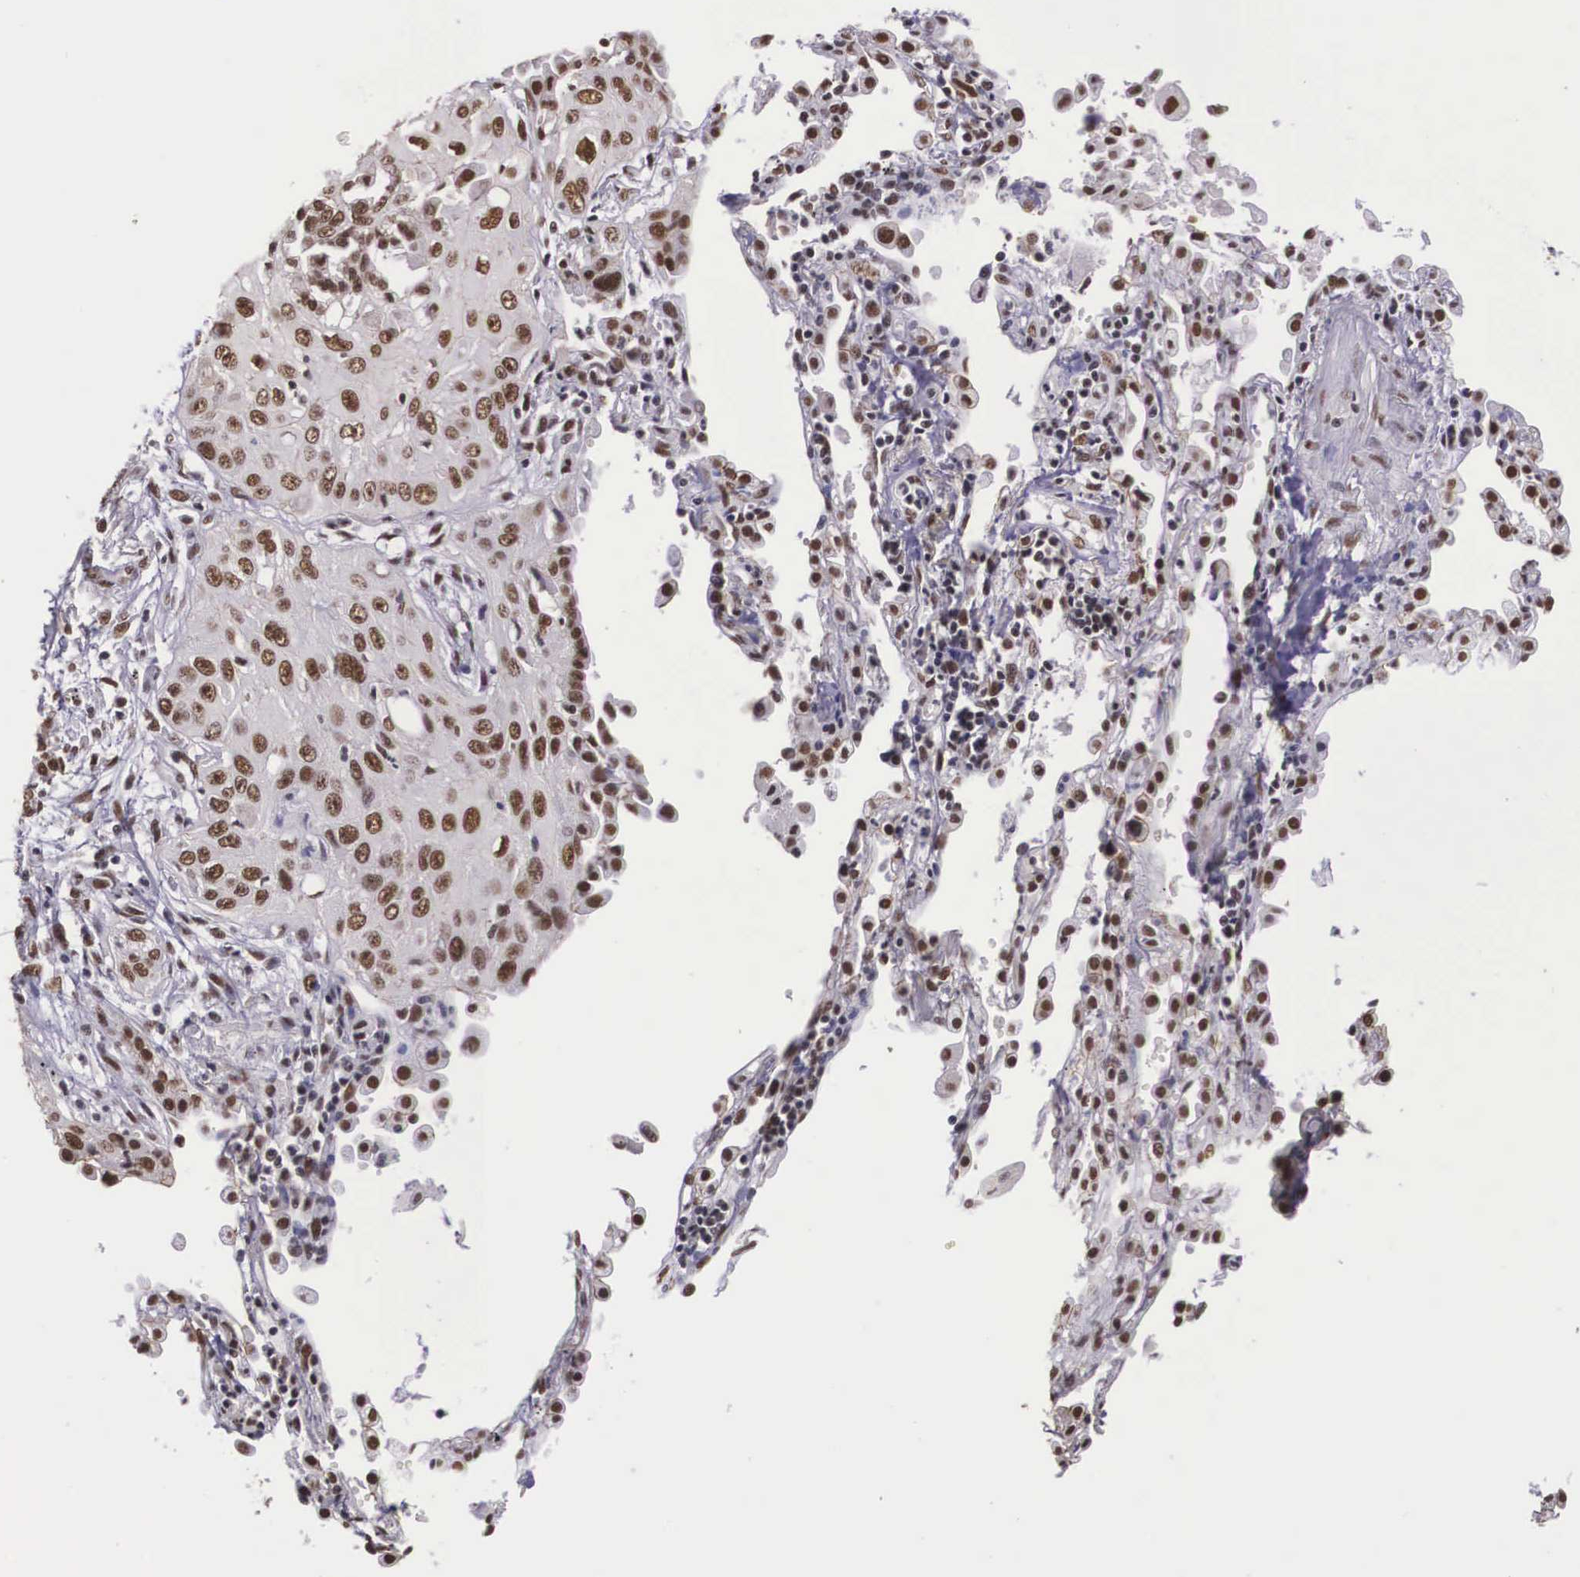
{"staining": {"intensity": "strong", "quantity": ">75%", "location": "nuclear"}, "tissue": "lung cancer", "cell_type": "Tumor cells", "image_type": "cancer", "snomed": [{"axis": "morphology", "description": "Squamous cell carcinoma, NOS"}, {"axis": "topography", "description": "Lung"}], "caption": "Tumor cells show strong nuclear expression in approximately >75% of cells in lung cancer (squamous cell carcinoma).", "gene": "POLR2F", "patient": {"sex": "male", "age": 71}}